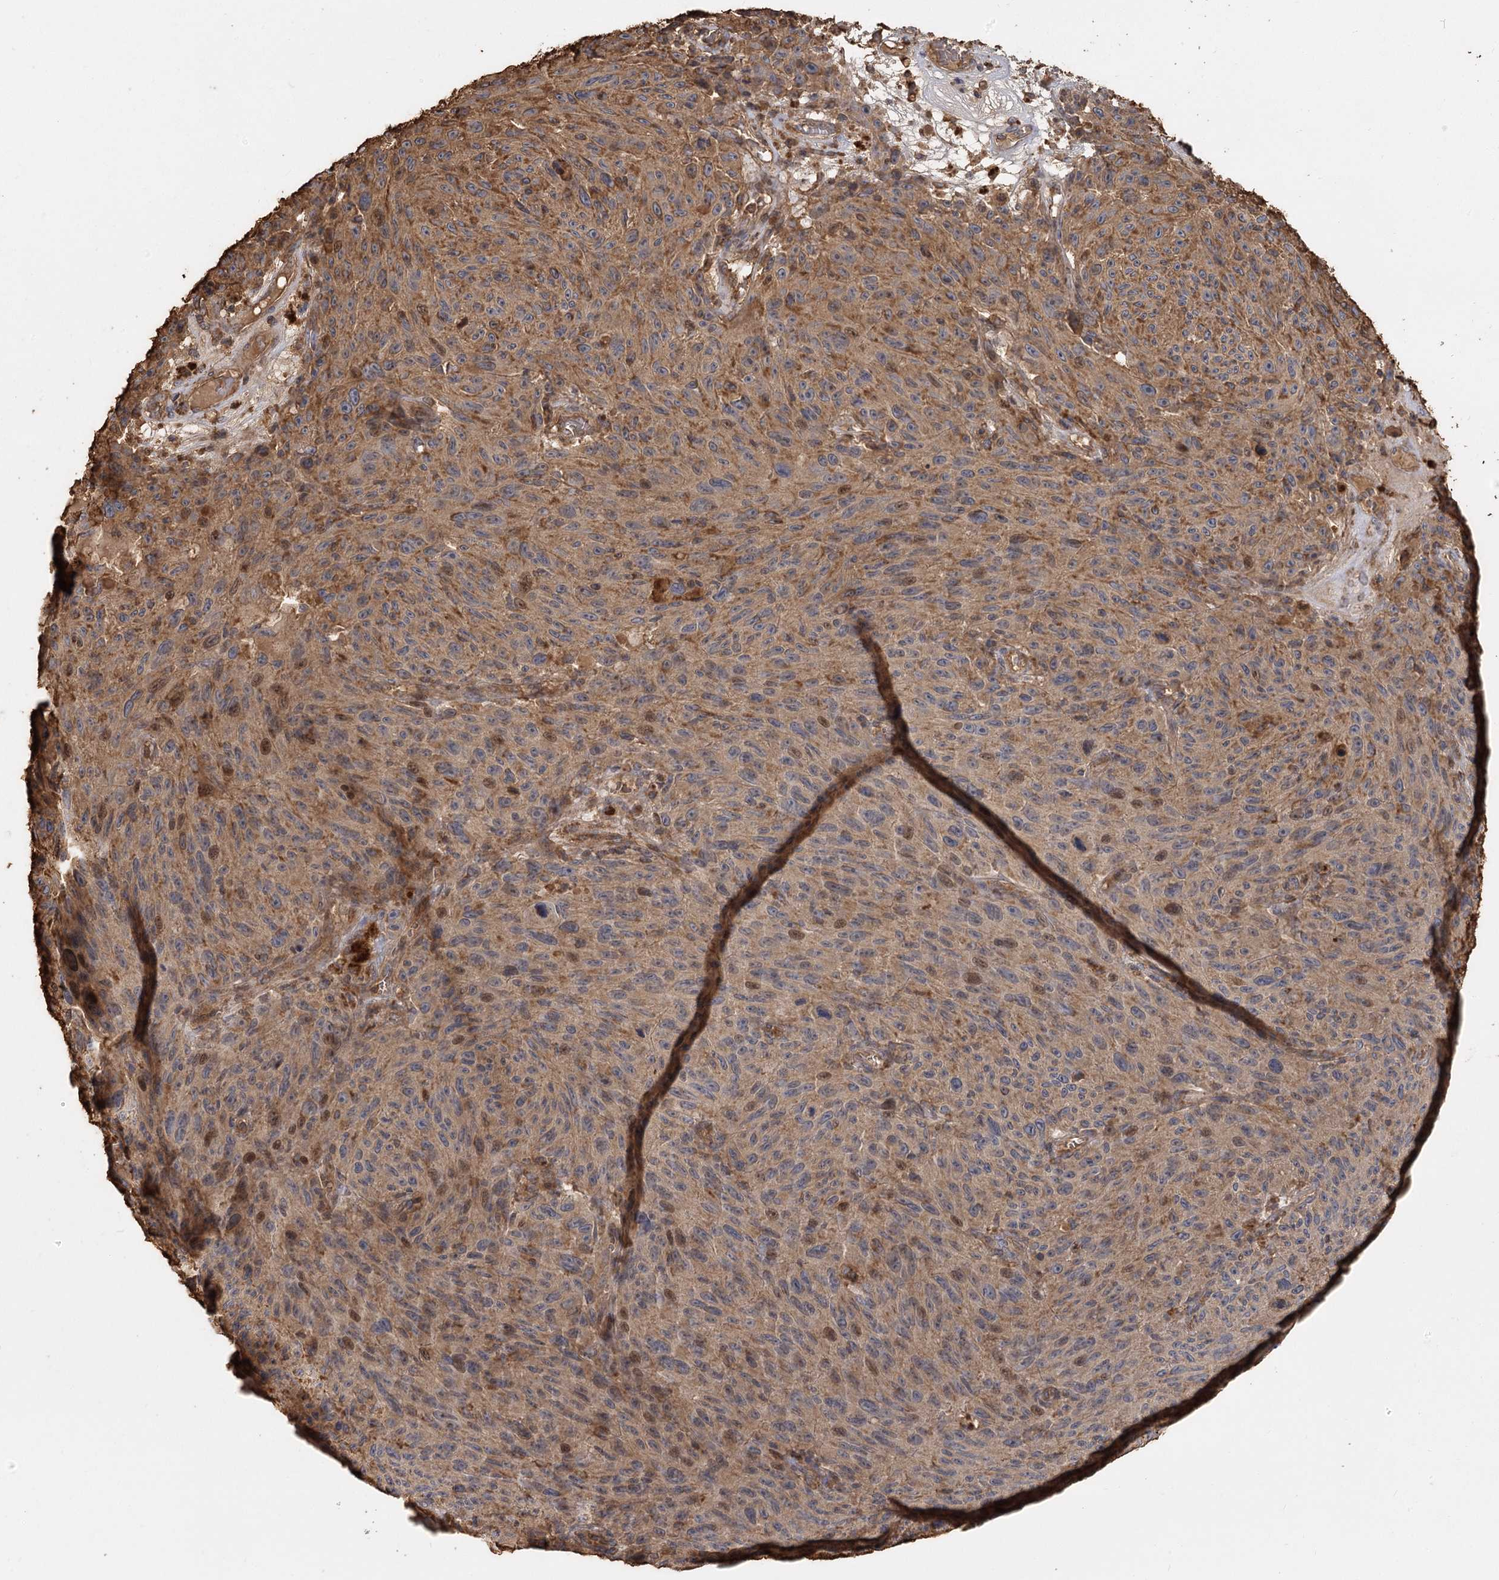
{"staining": {"intensity": "moderate", "quantity": ">75%", "location": "cytoplasmic/membranous"}, "tissue": "melanoma", "cell_type": "Tumor cells", "image_type": "cancer", "snomed": [{"axis": "morphology", "description": "Malignant melanoma, NOS"}, {"axis": "topography", "description": "Skin"}], "caption": "Melanoma was stained to show a protein in brown. There is medium levels of moderate cytoplasmic/membranous staining in approximately >75% of tumor cells.", "gene": "PIK3C2A", "patient": {"sex": "female", "age": 82}}